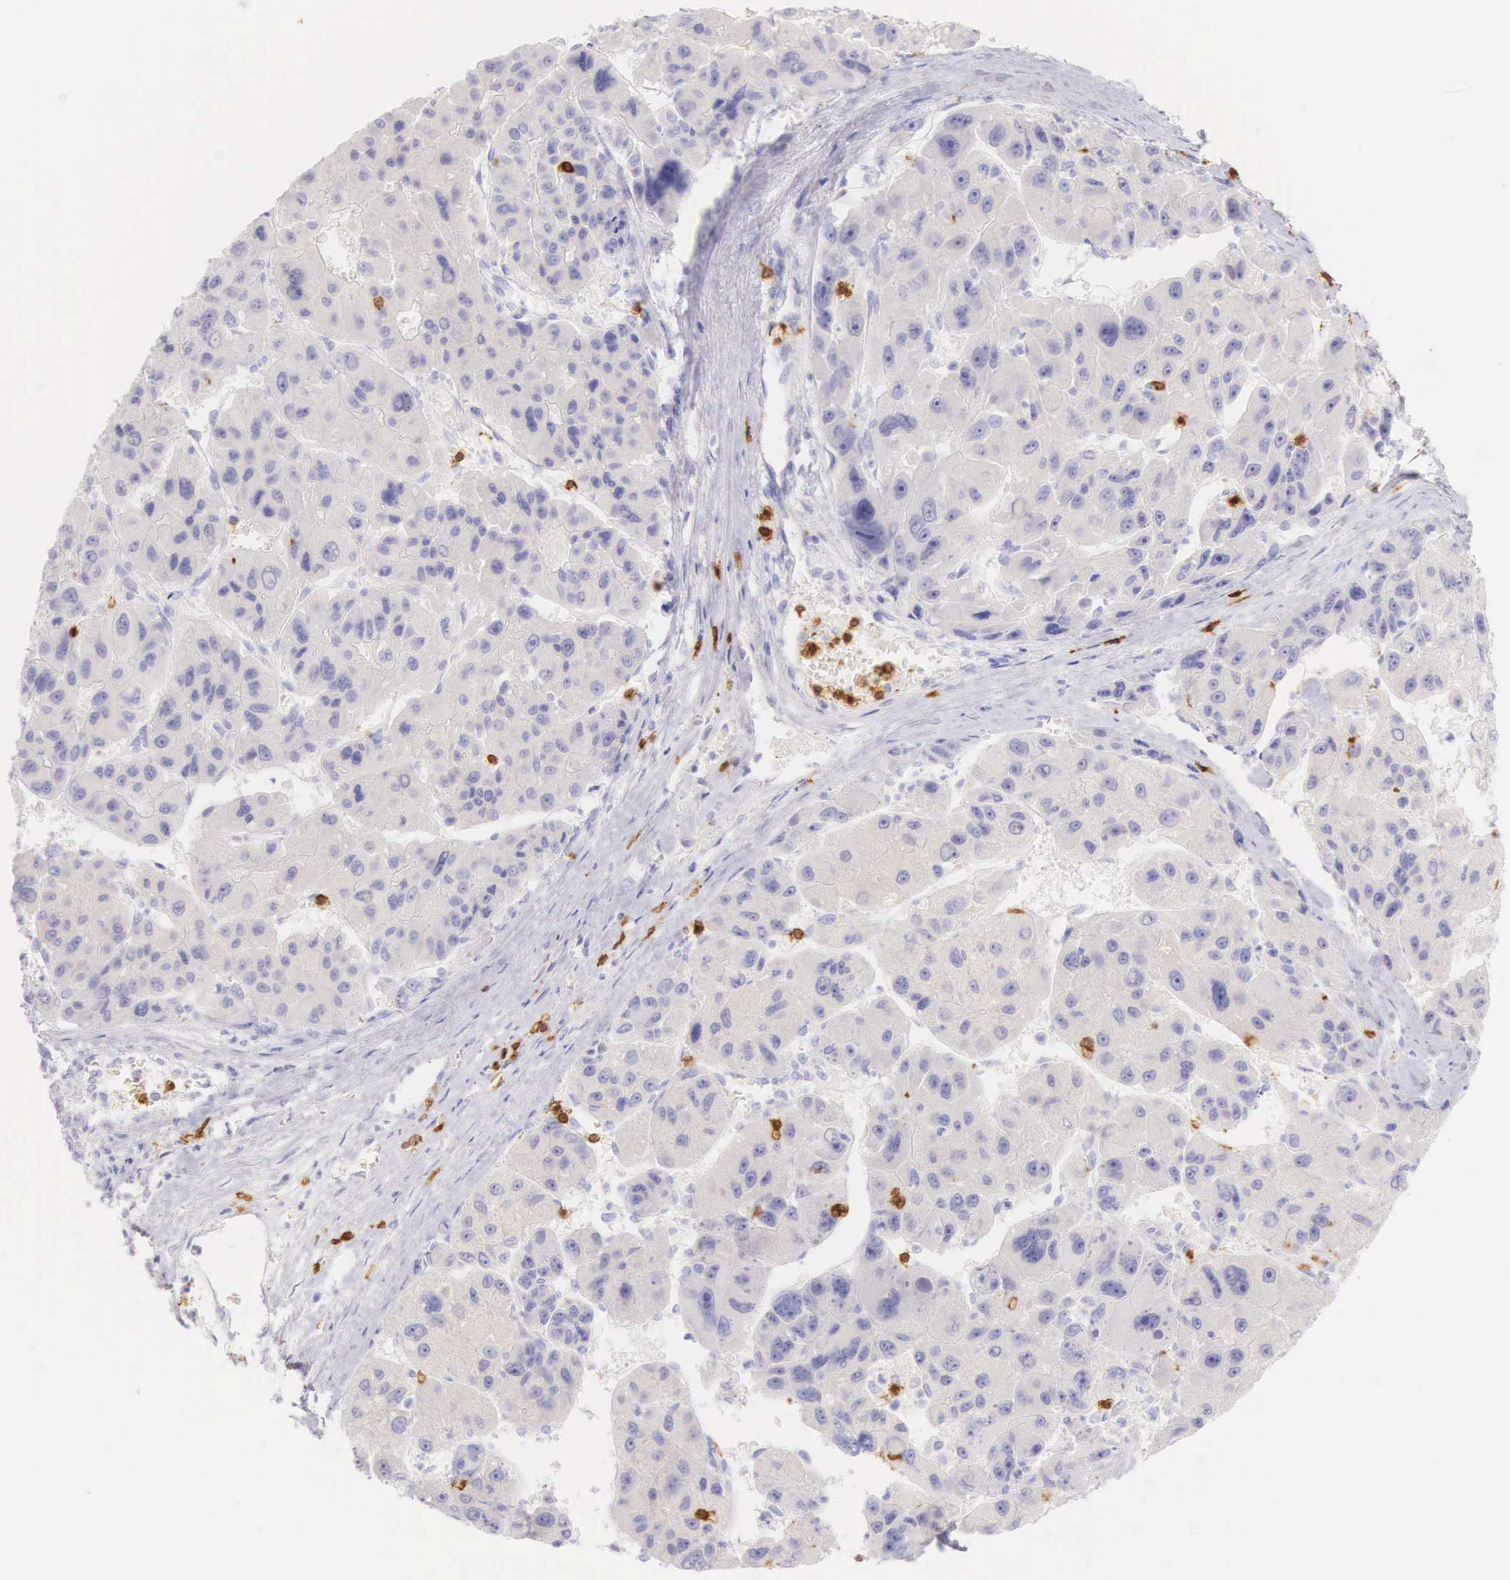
{"staining": {"intensity": "negative", "quantity": "none", "location": "none"}, "tissue": "liver cancer", "cell_type": "Tumor cells", "image_type": "cancer", "snomed": [{"axis": "morphology", "description": "Carcinoma, Hepatocellular, NOS"}, {"axis": "topography", "description": "Liver"}], "caption": "High magnification brightfield microscopy of liver cancer (hepatocellular carcinoma) stained with DAB (brown) and counterstained with hematoxylin (blue): tumor cells show no significant expression.", "gene": "CD3E", "patient": {"sex": "male", "age": 64}}